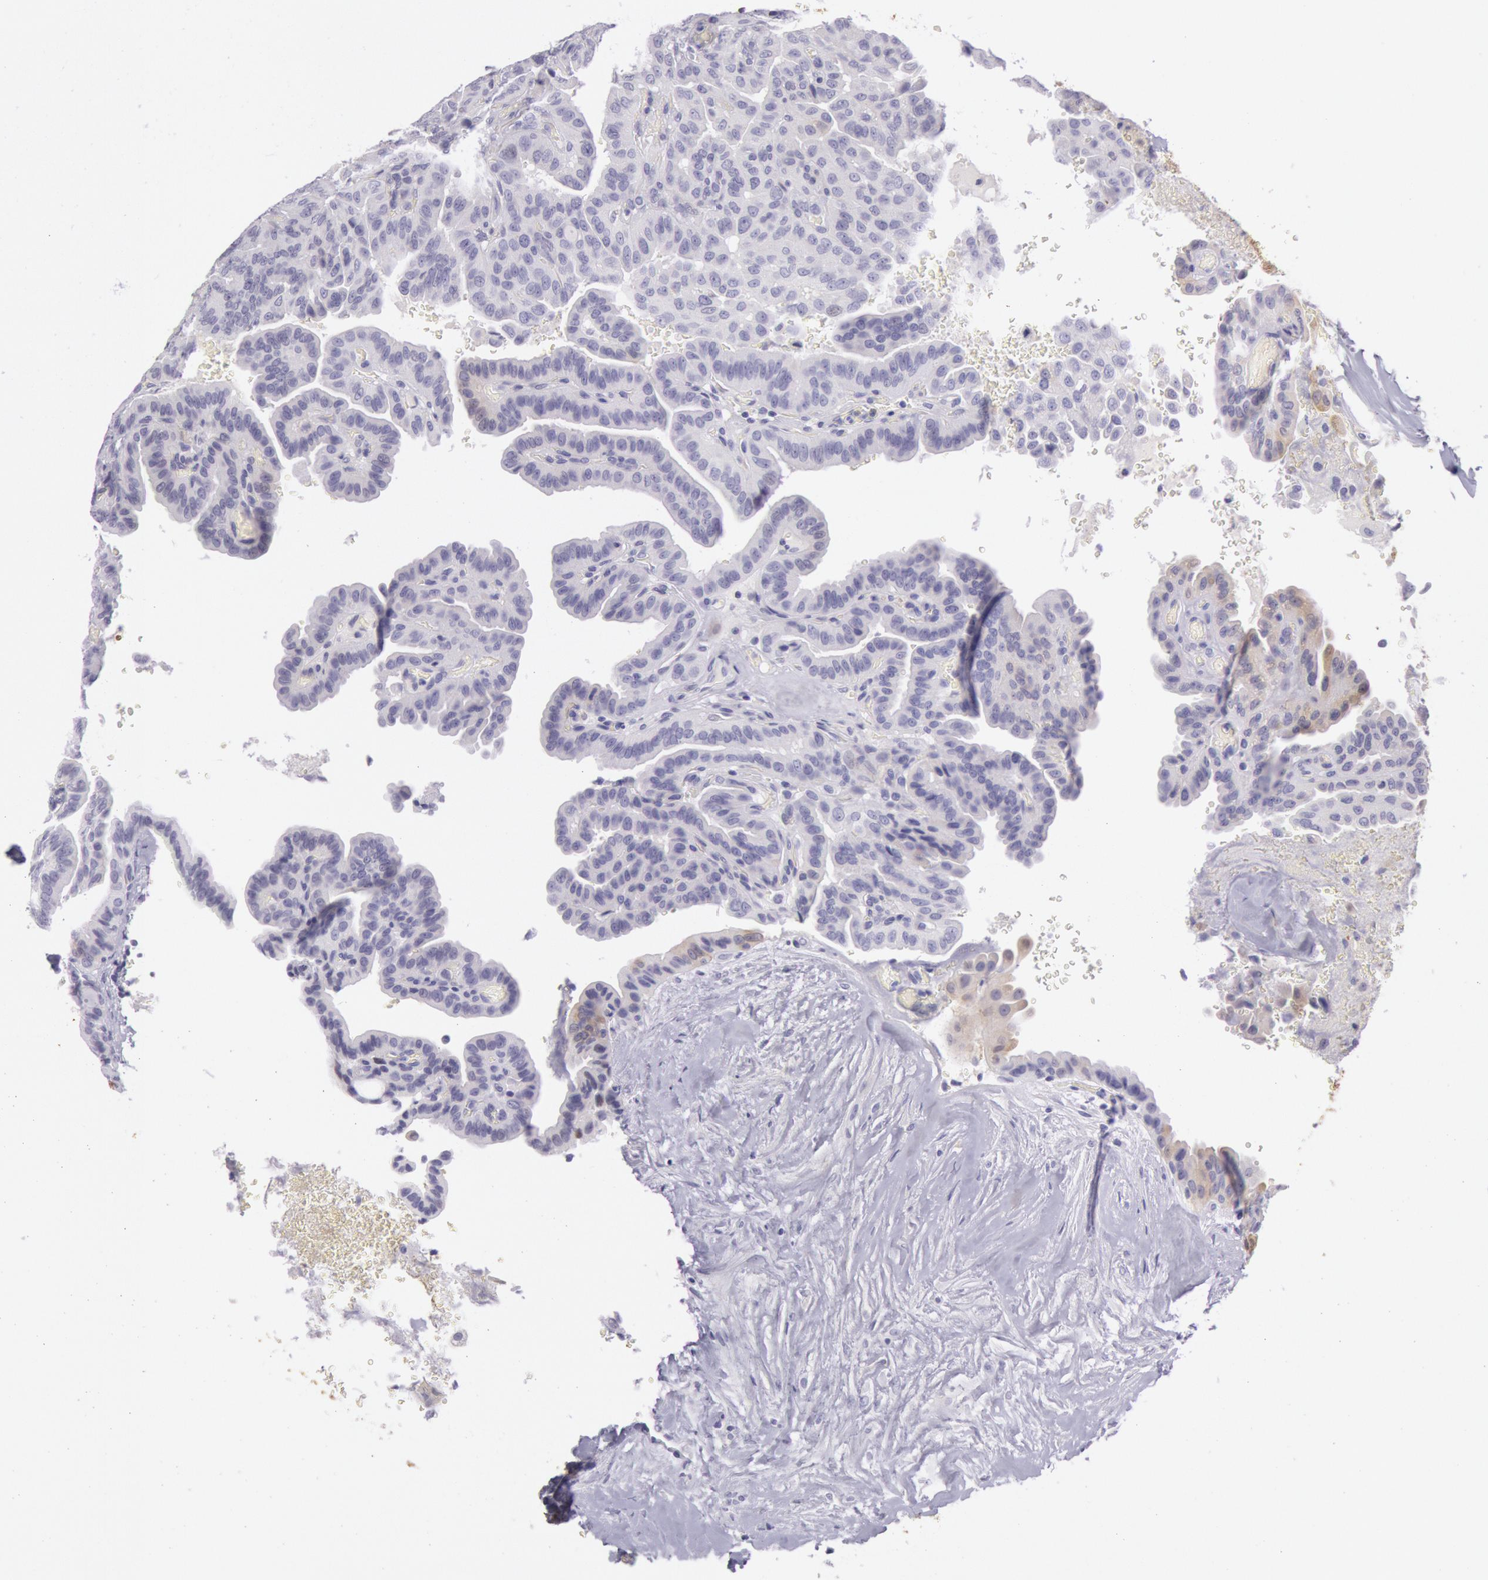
{"staining": {"intensity": "negative", "quantity": "none", "location": "none"}, "tissue": "thyroid cancer", "cell_type": "Tumor cells", "image_type": "cancer", "snomed": [{"axis": "morphology", "description": "Papillary adenocarcinoma, NOS"}, {"axis": "topography", "description": "Thyroid gland"}], "caption": "The photomicrograph displays no significant staining in tumor cells of papillary adenocarcinoma (thyroid). The staining was performed using DAB (3,3'-diaminobenzidine) to visualize the protein expression in brown, while the nuclei were stained in blue with hematoxylin (Magnification: 20x).", "gene": "CKB", "patient": {"sex": "male", "age": 87}}